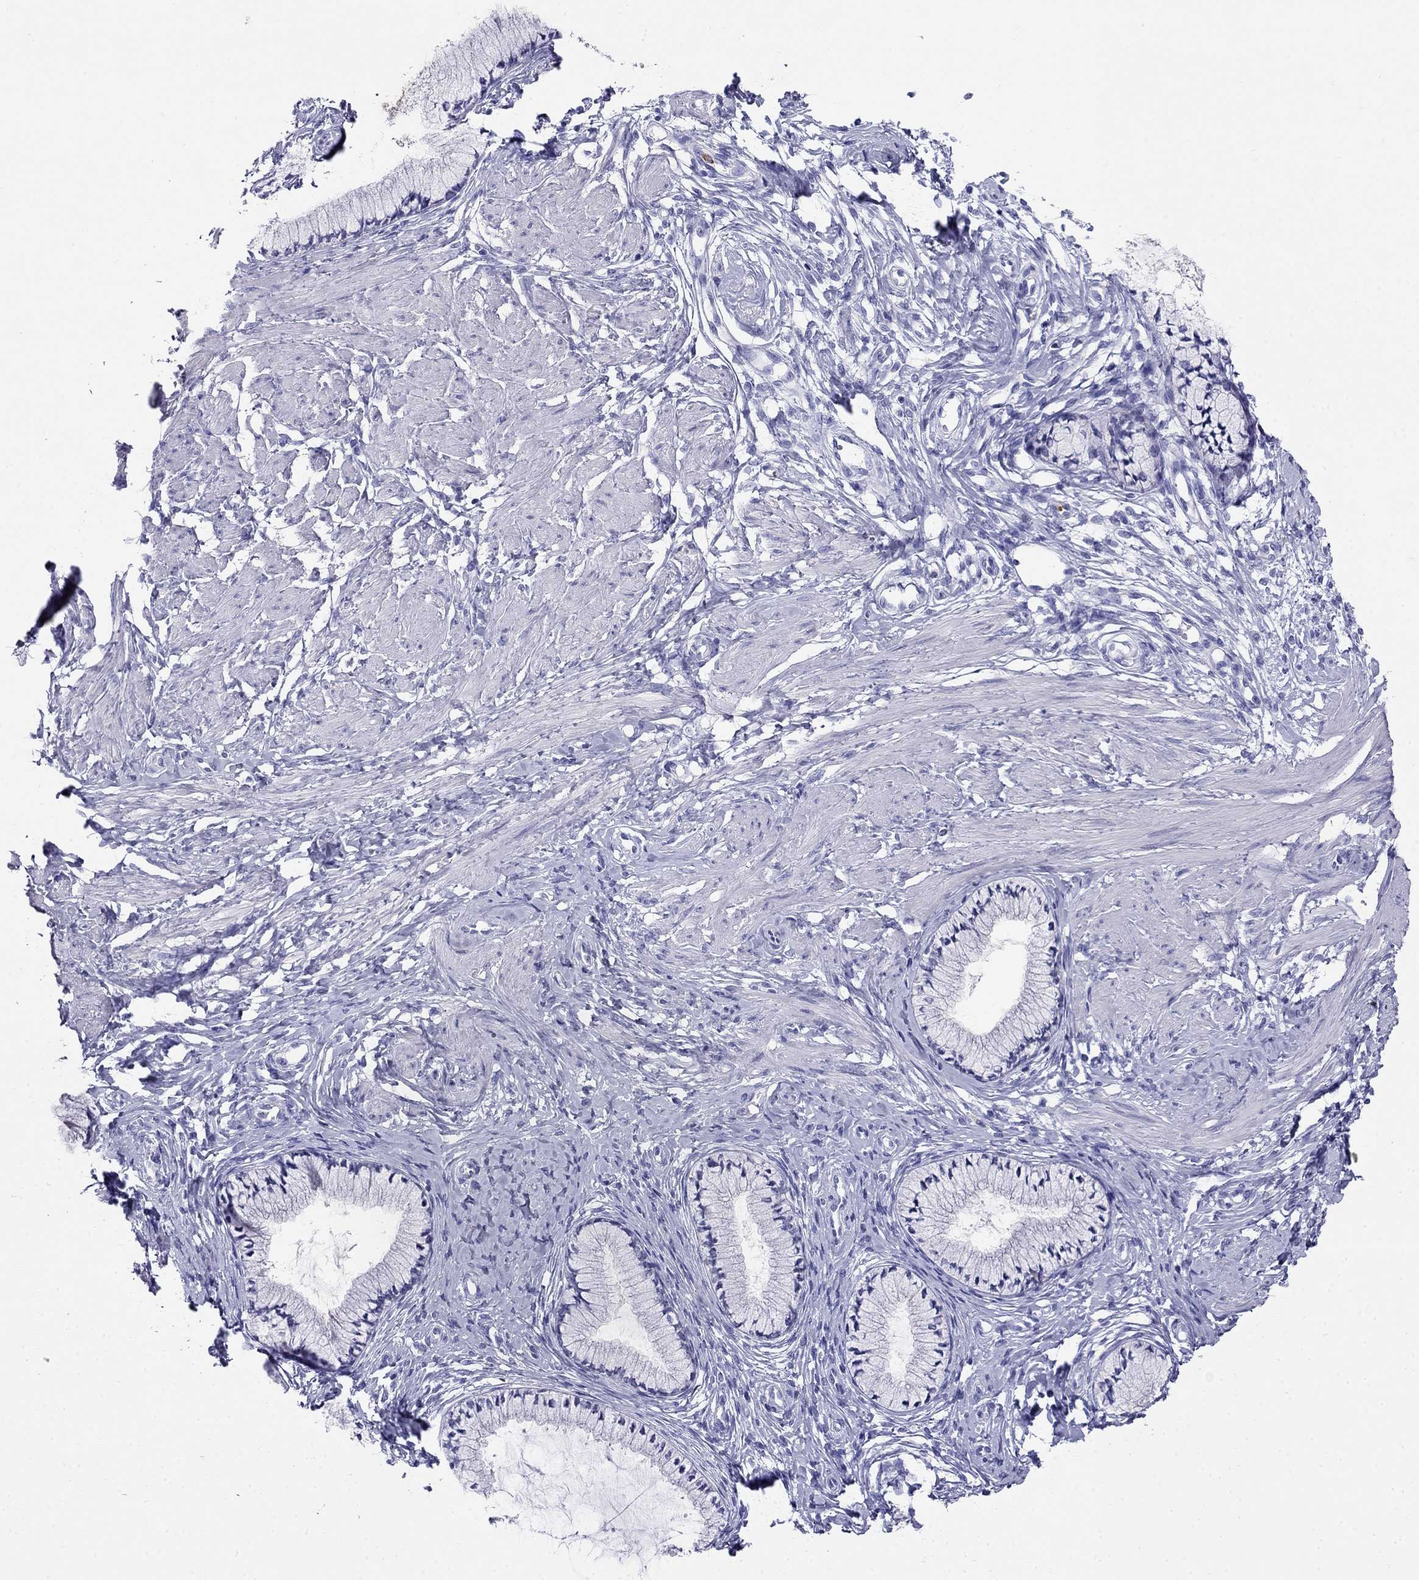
{"staining": {"intensity": "negative", "quantity": "none", "location": "none"}, "tissue": "cervix", "cell_type": "Glandular cells", "image_type": "normal", "snomed": [{"axis": "morphology", "description": "Normal tissue, NOS"}, {"axis": "topography", "description": "Cervix"}], "caption": "IHC image of unremarkable cervix: human cervix stained with DAB (3,3'-diaminobenzidine) exhibits no significant protein positivity in glandular cells. (Stains: DAB immunohistochemistry with hematoxylin counter stain, Microscopy: brightfield microscopy at high magnification).", "gene": "PPP1R36", "patient": {"sex": "female", "age": 37}}